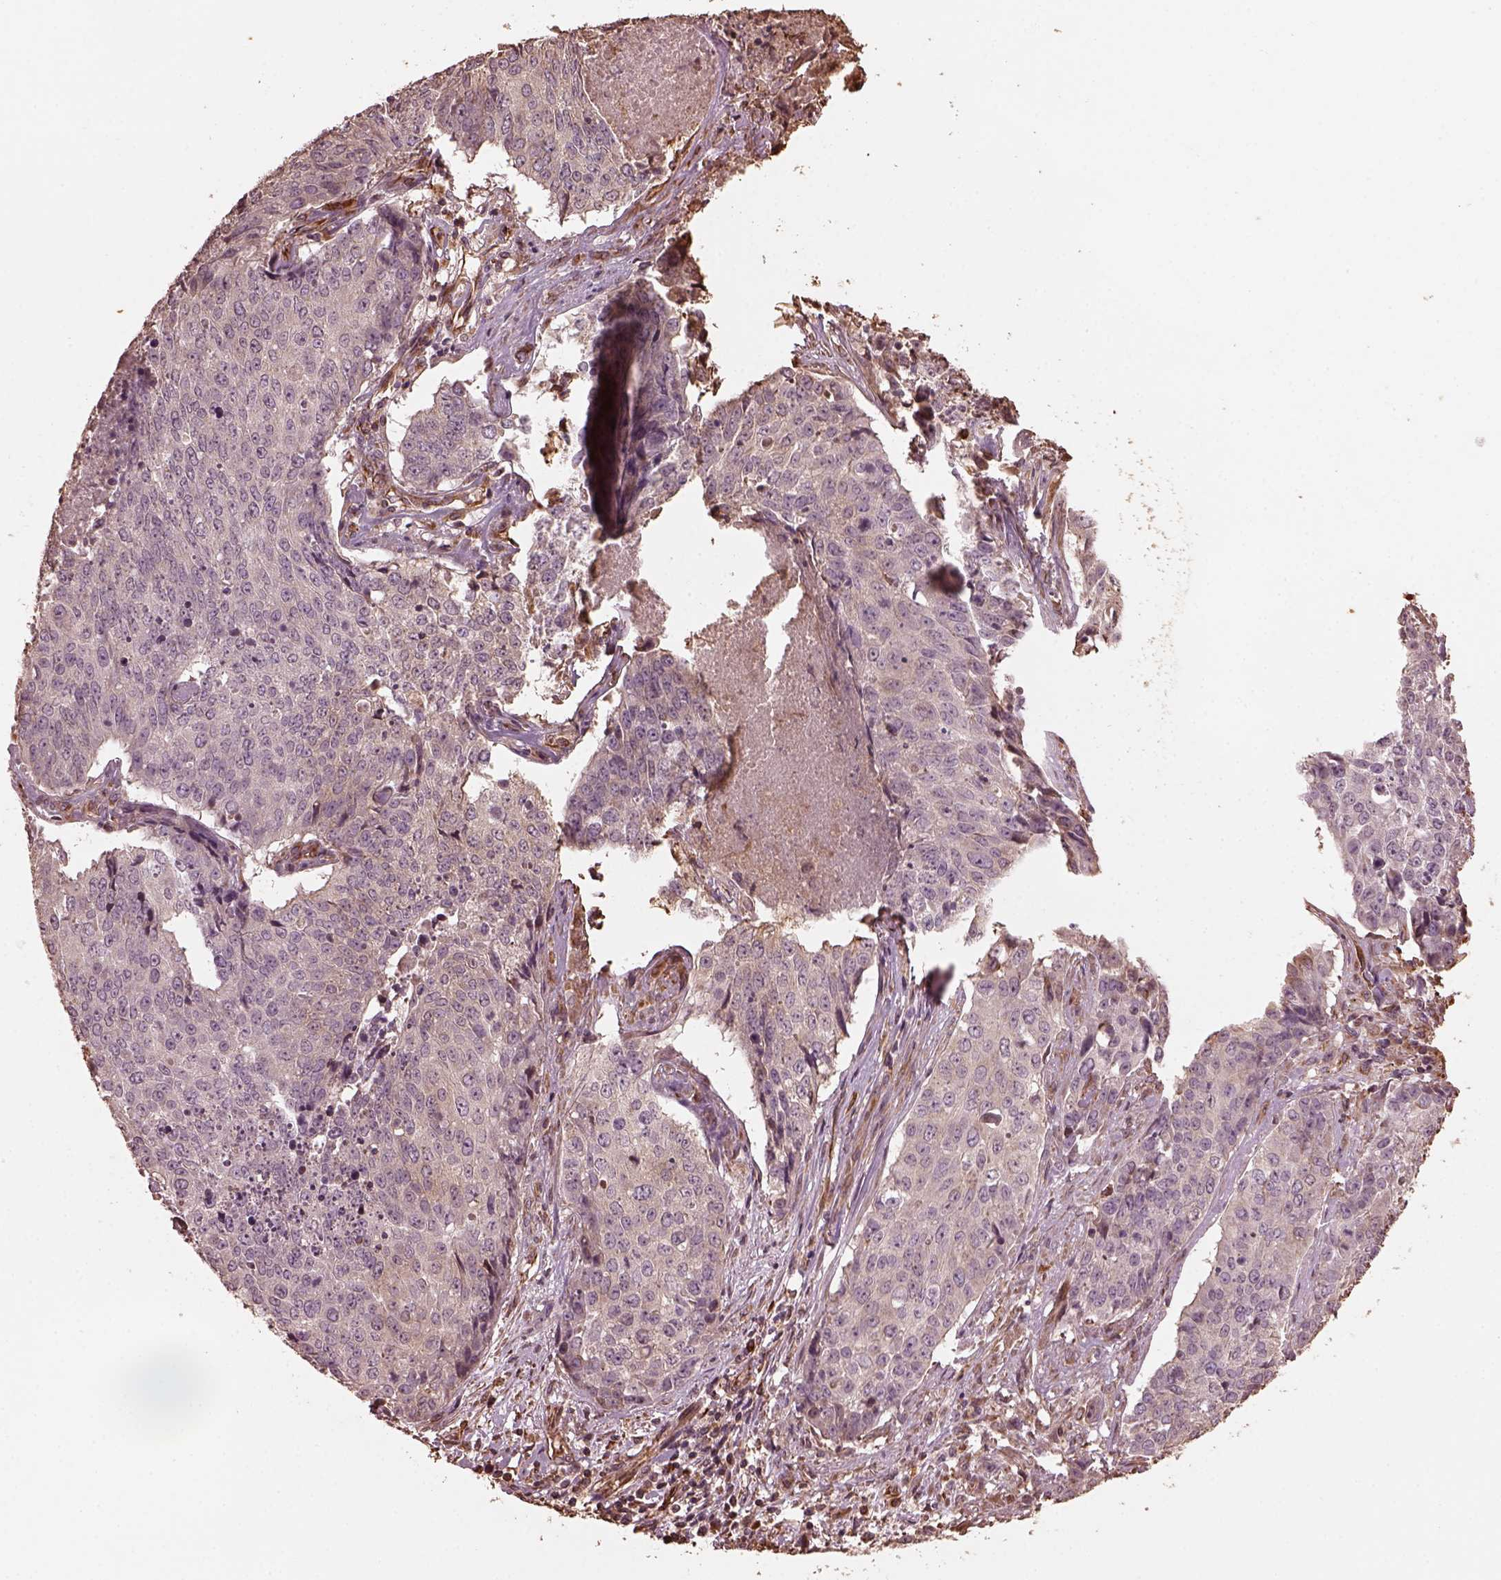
{"staining": {"intensity": "negative", "quantity": "none", "location": "none"}, "tissue": "lung cancer", "cell_type": "Tumor cells", "image_type": "cancer", "snomed": [{"axis": "morphology", "description": "Normal tissue, NOS"}, {"axis": "morphology", "description": "Squamous cell carcinoma, NOS"}, {"axis": "topography", "description": "Bronchus"}, {"axis": "topography", "description": "Lung"}], "caption": "Immunohistochemical staining of squamous cell carcinoma (lung) demonstrates no significant expression in tumor cells. (DAB (3,3'-diaminobenzidine) immunohistochemistry (IHC) with hematoxylin counter stain).", "gene": "GTPBP1", "patient": {"sex": "male", "age": 64}}